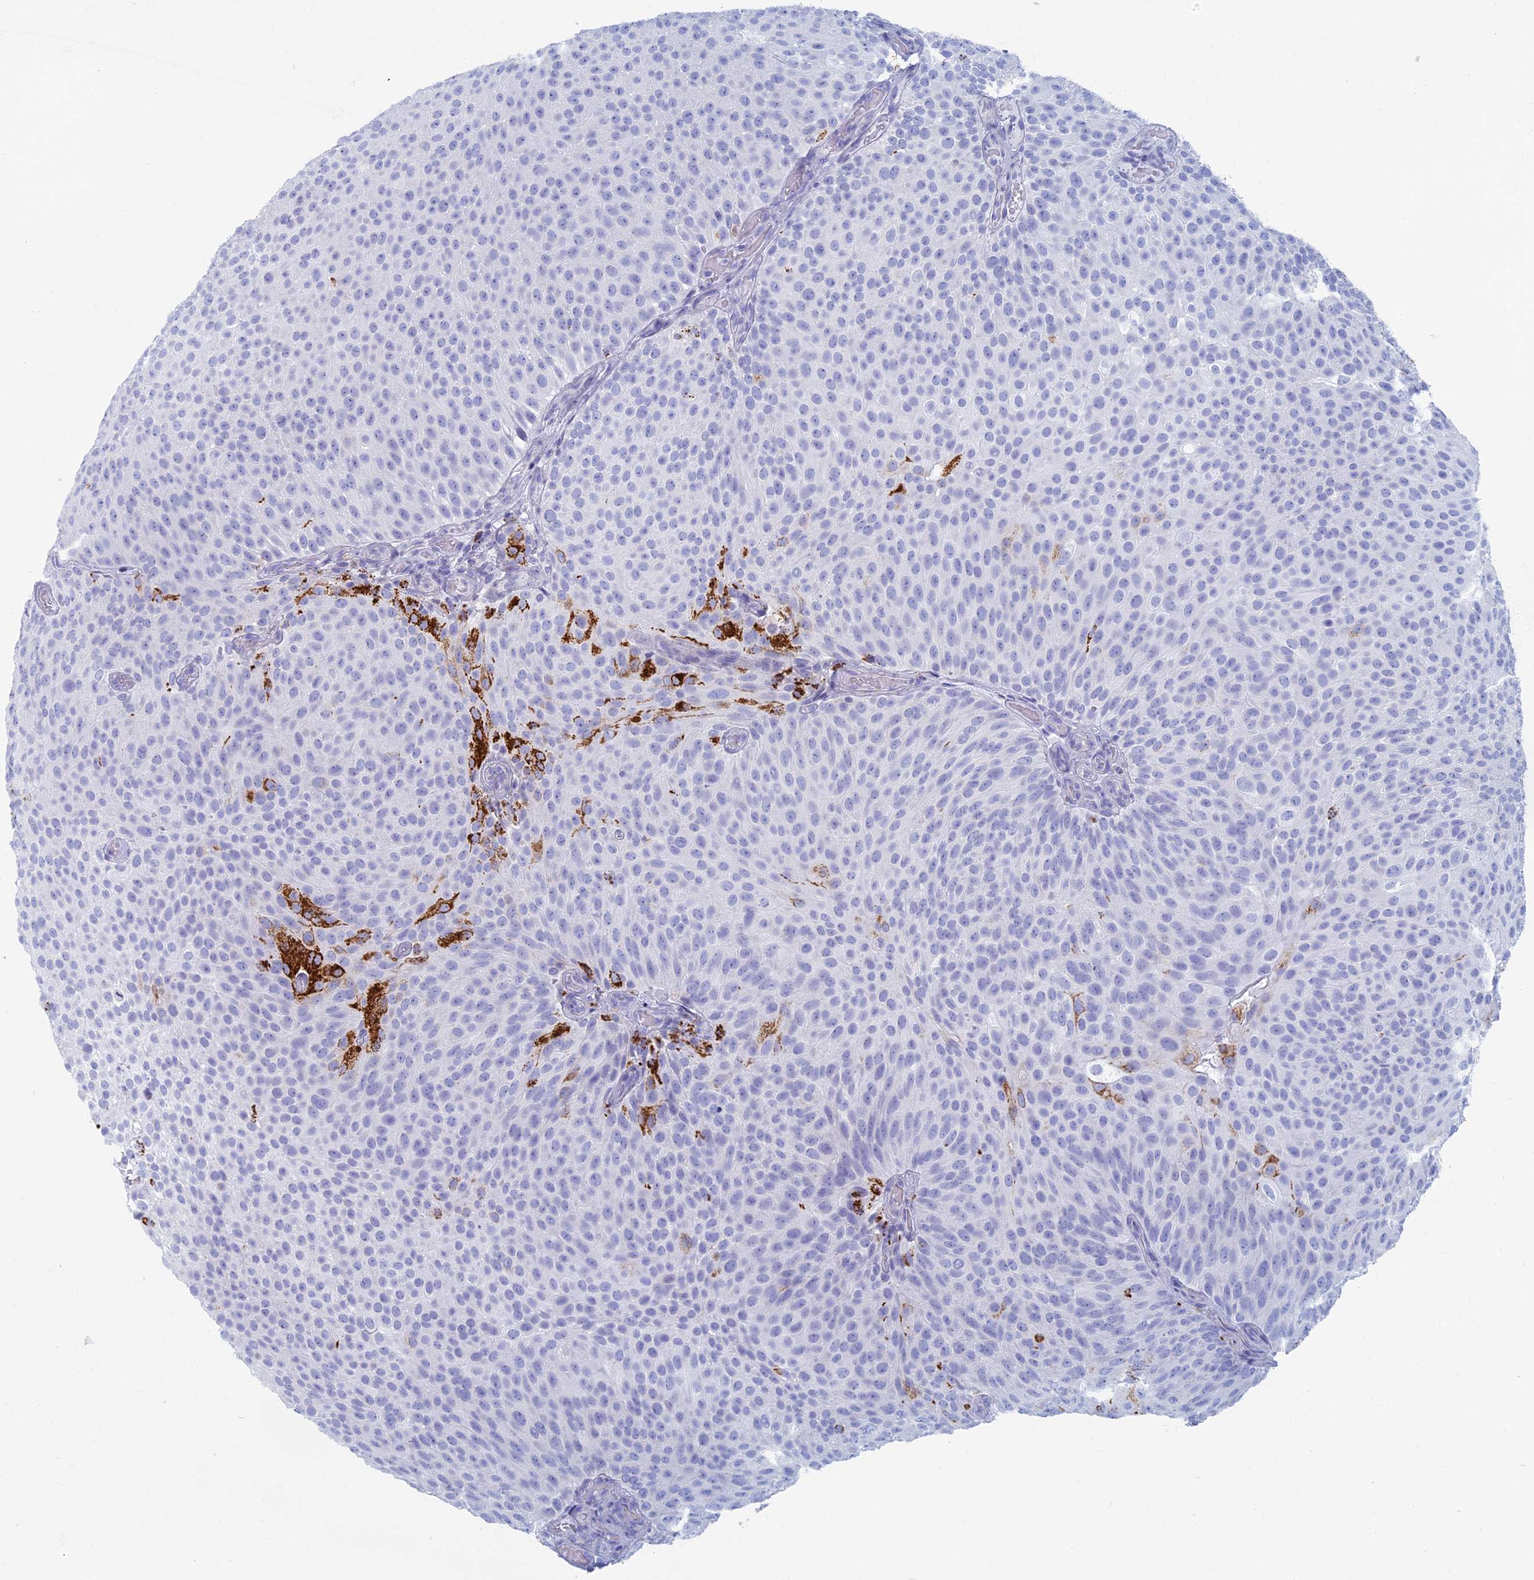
{"staining": {"intensity": "strong", "quantity": "<25%", "location": "cytoplasmic/membranous"}, "tissue": "urothelial cancer", "cell_type": "Tumor cells", "image_type": "cancer", "snomed": [{"axis": "morphology", "description": "Urothelial carcinoma, Low grade"}, {"axis": "topography", "description": "Urinary bladder"}], "caption": "IHC histopathology image of human low-grade urothelial carcinoma stained for a protein (brown), which exhibits medium levels of strong cytoplasmic/membranous staining in about <25% of tumor cells.", "gene": "ALMS1", "patient": {"sex": "male", "age": 78}}